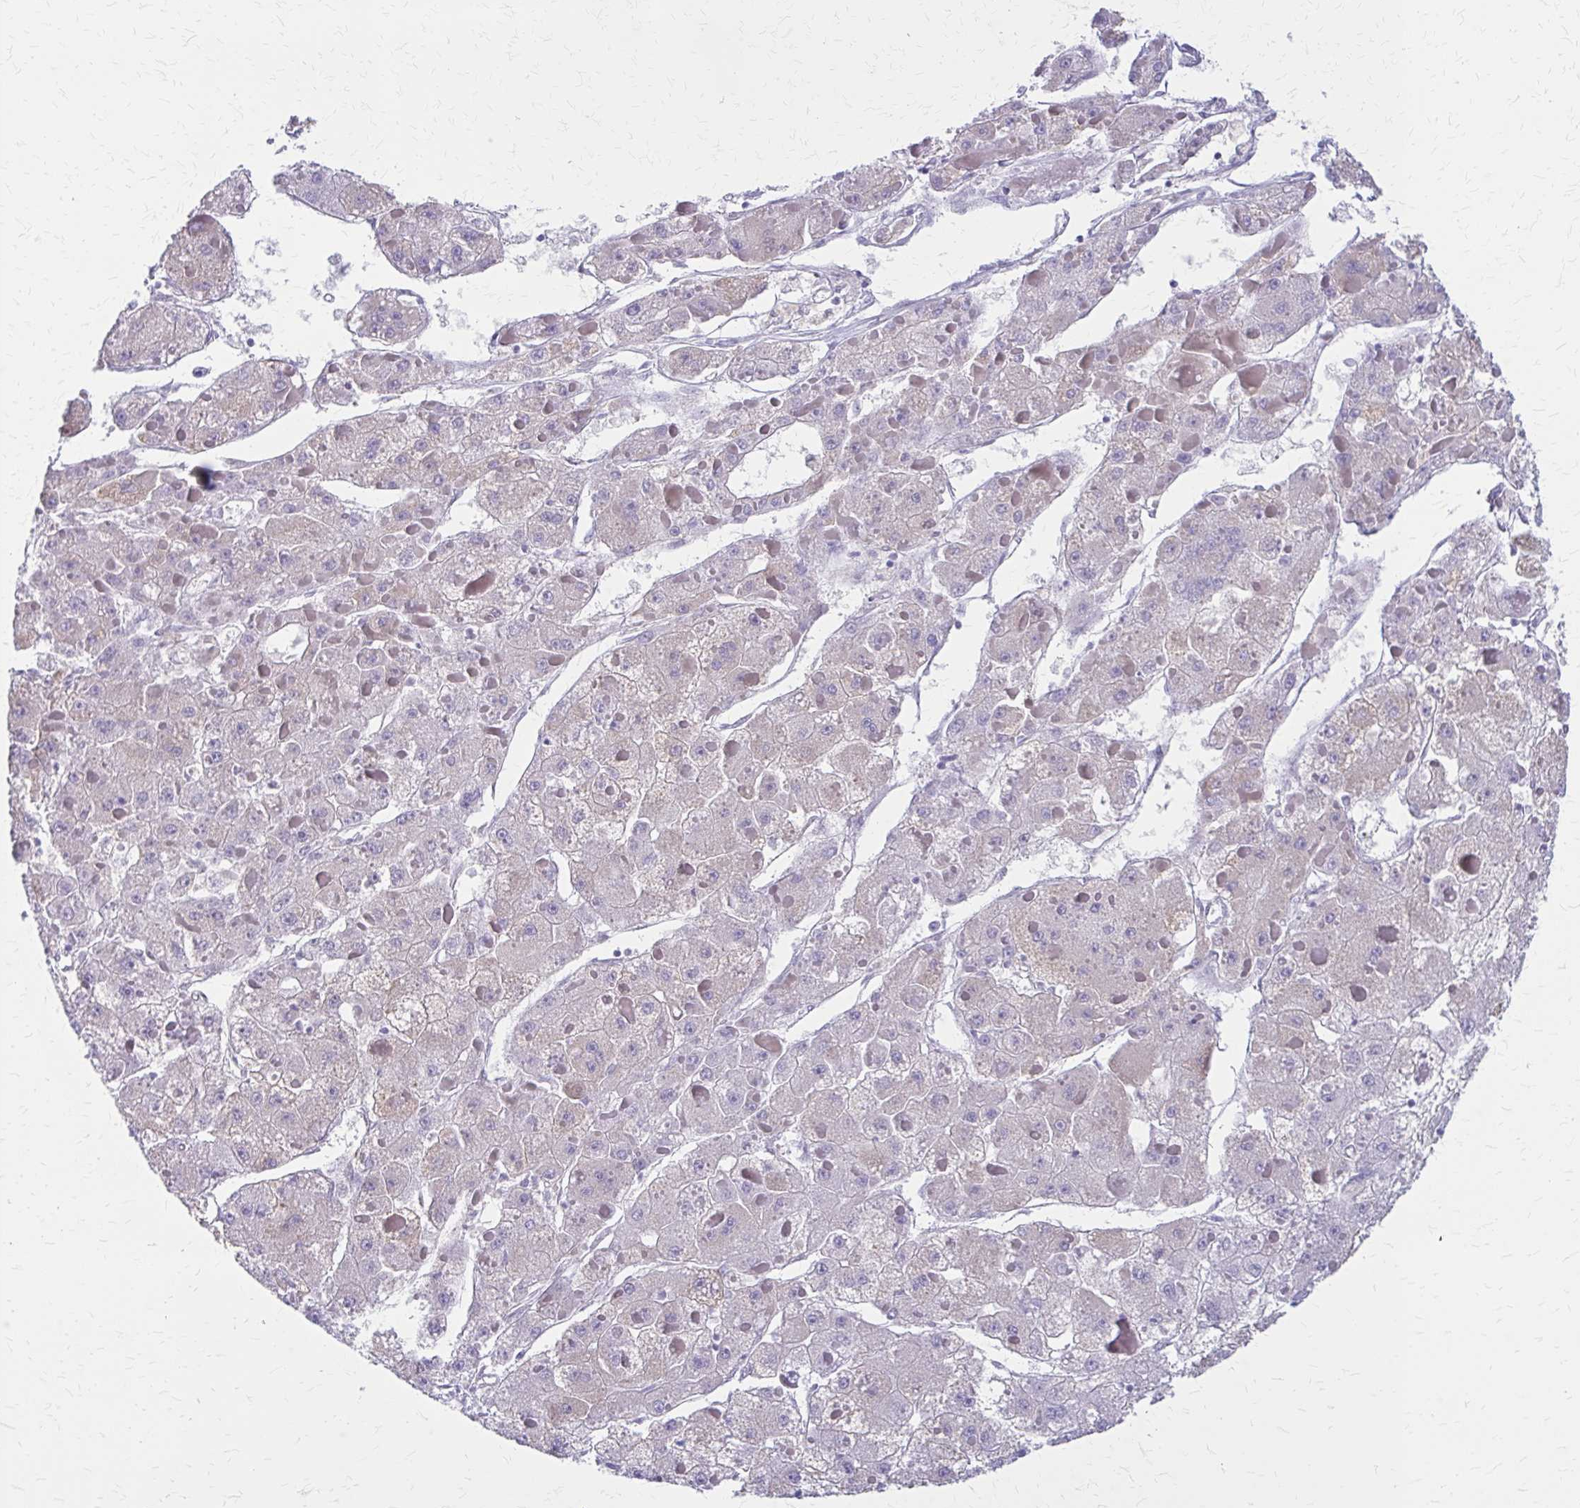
{"staining": {"intensity": "negative", "quantity": "none", "location": "none"}, "tissue": "liver cancer", "cell_type": "Tumor cells", "image_type": "cancer", "snomed": [{"axis": "morphology", "description": "Carcinoma, Hepatocellular, NOS"}, {"axis": "topography", "description": "Liver"}], "caption": "High power microscopy histopathology image of an IHC micrograph of liver hepatocellular carcinoma, revealing no significant positivity in tumor cells.", "gene": "CLIC2", "patient": {"sex": "female", "age": 73}}